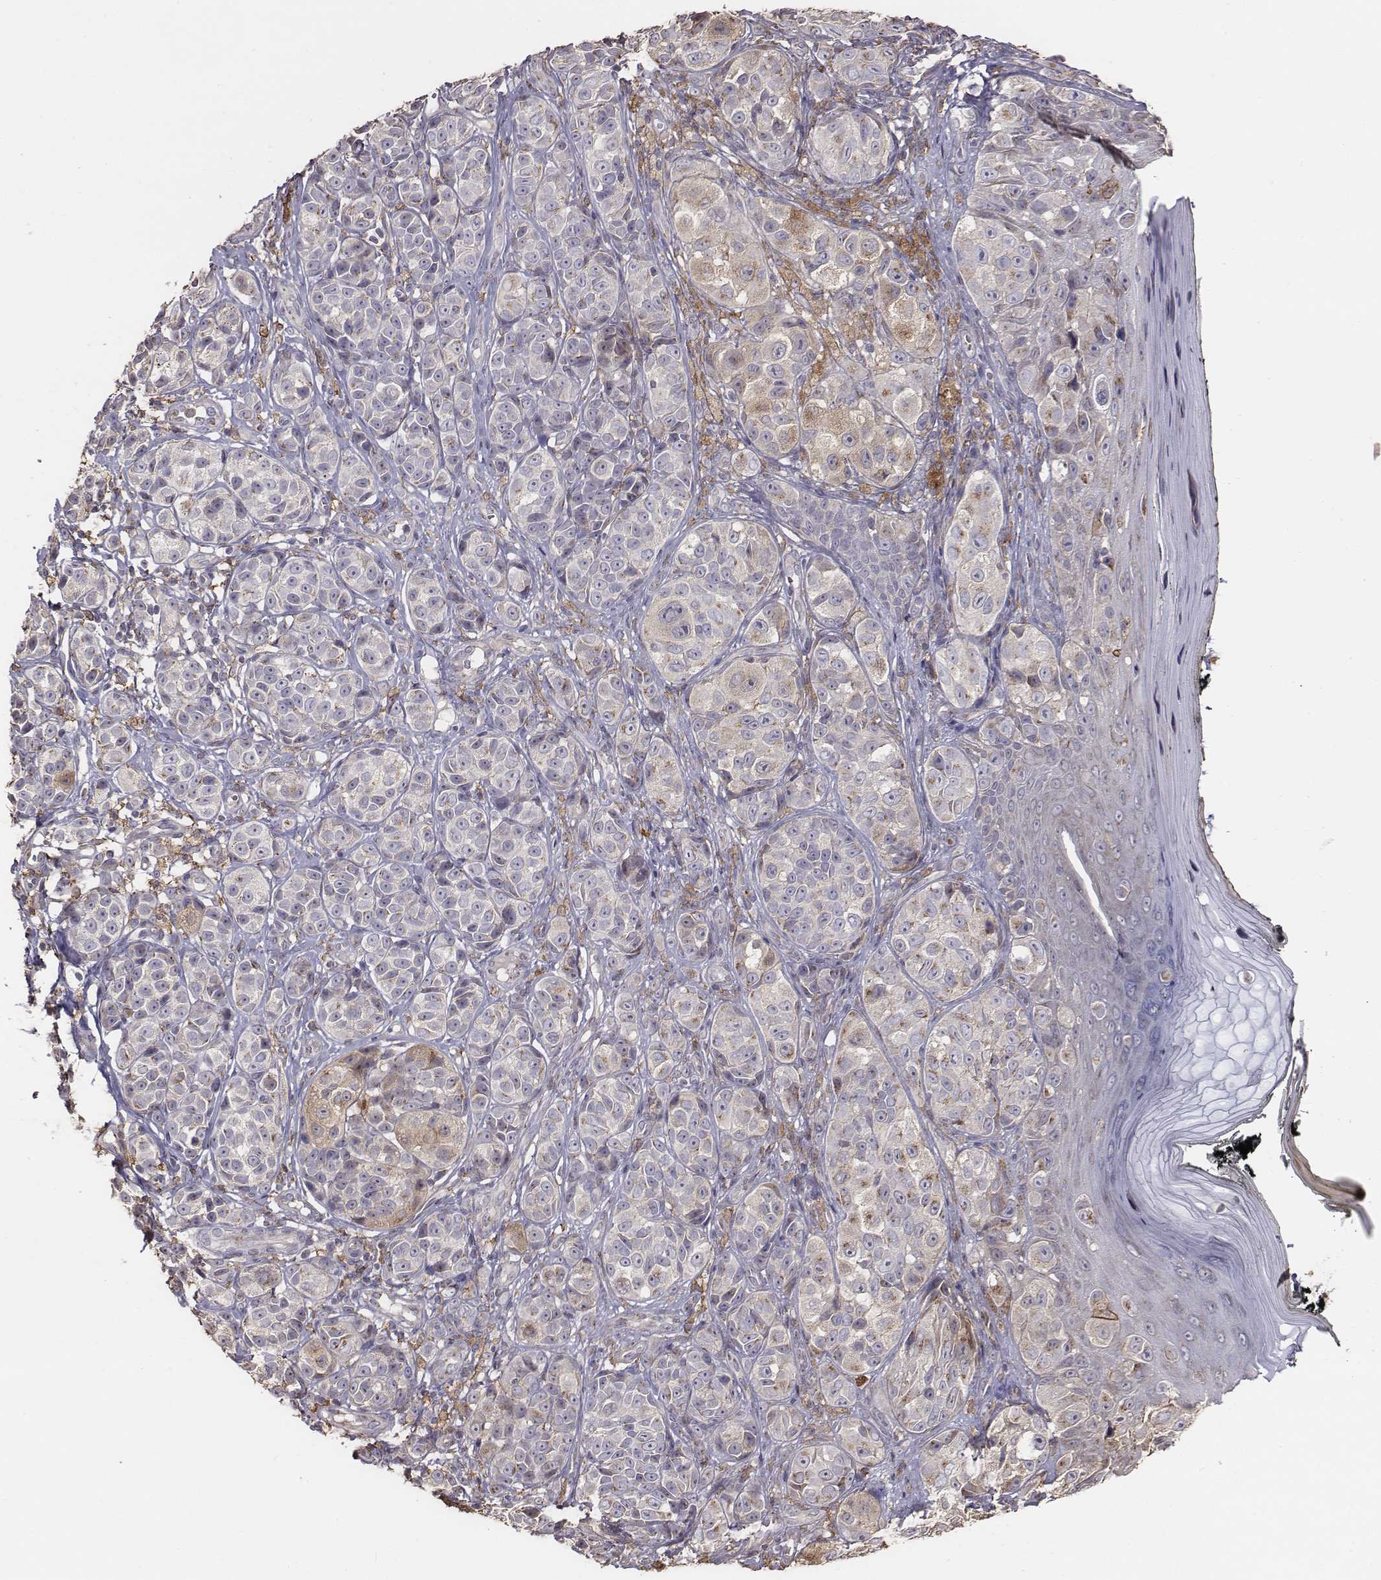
{"staining": {"intensity": "moderate", "quantity": ">75%", "location": "cytoplasmic/membranous"}, "tissue": "melanoma", "cell_type": "Tumor cells", "image_type": "cancer", "snomed": [{"axis": "morphology", "description": "Malignant melanoma, NOS"}, {"axis": "topography", "description": "Skin"}], "caption": "Moderate cytoplasmic/membranous expression is identified in about >75% of tumor cells in malignant melanoma.", "gene": "AP1B1", "patient": {"sex": "male", "age": 48}}